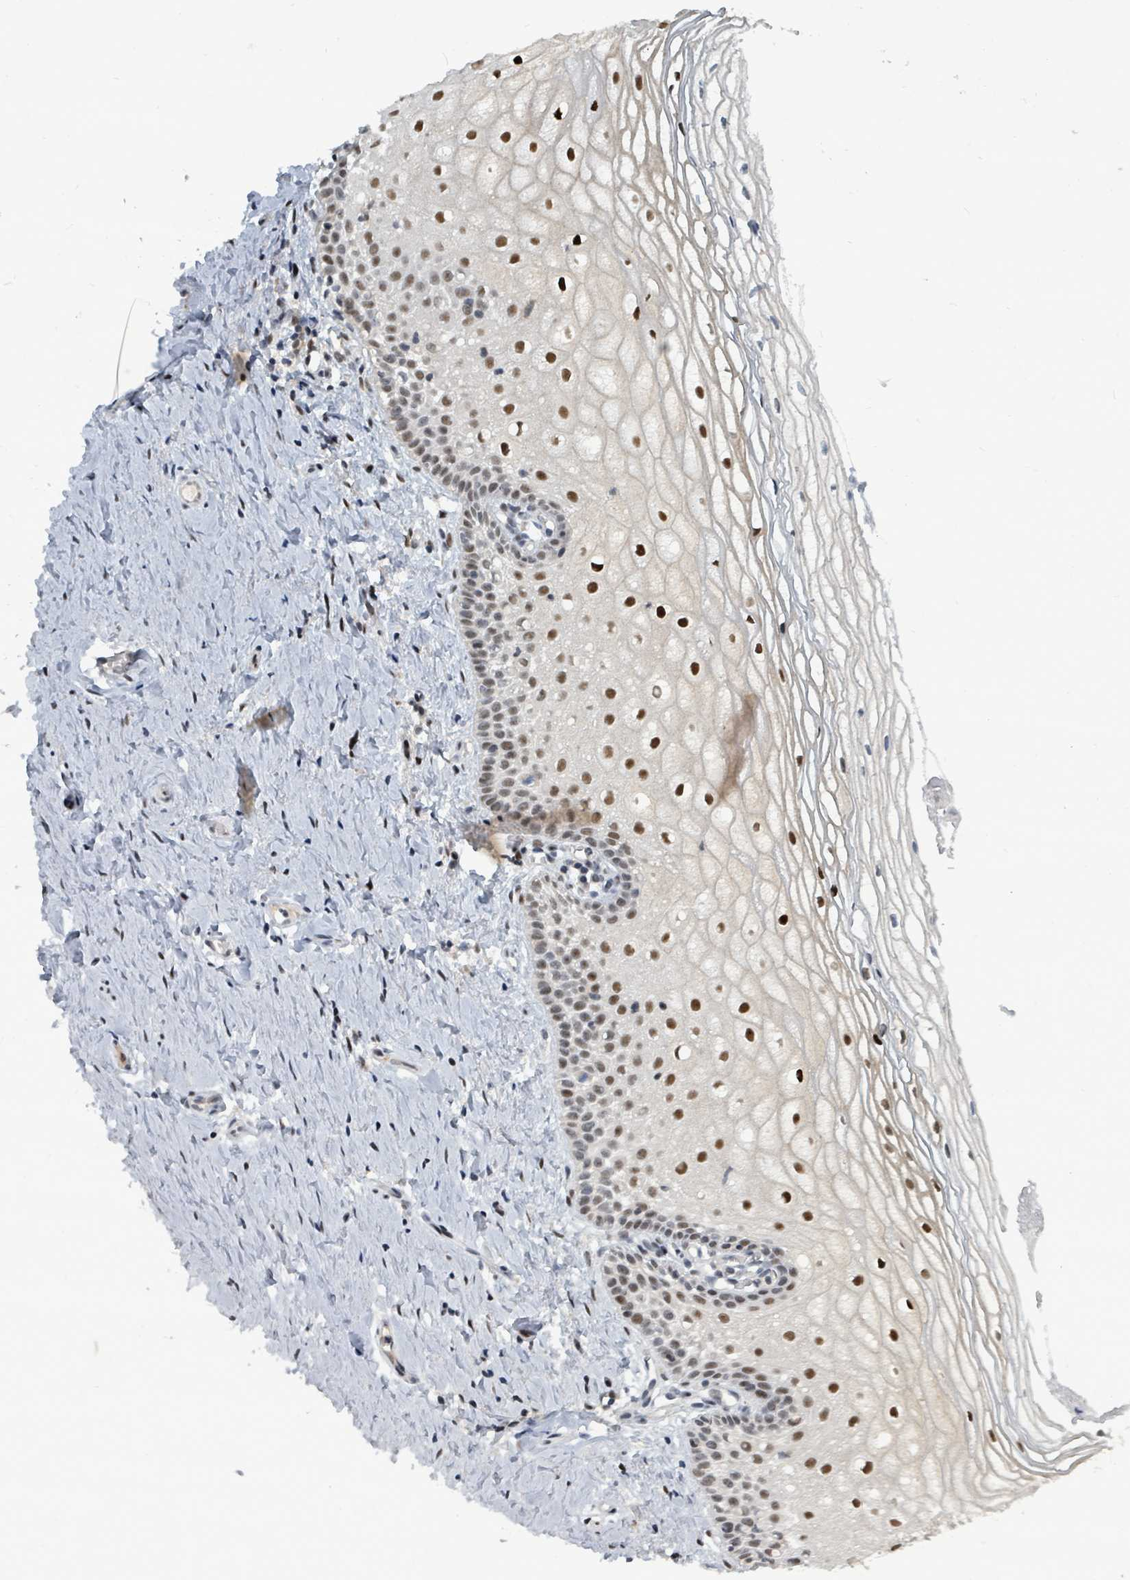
{"staining": {"intensity": "strong", "quantity": ">75%", "location": "nuclear"}, "tissue": "vagina", "cell_type": "Squamous epithelial cells", "image_type": "normal", "snomed": [{"axis": "morphology", "description": "Normal tissue, NOS"}, {"axis": "topography", "description": "Vagina"}], "caption": "Immunohistochemistry histopathology image of benign vagina: vagina stained using immunohistochemistry exhibits high levels of strong protein expression localized specifically in the nuclear of squamous epithelial cells, appearing as a nuclear brown color.", "gene": "UCK1", "patient": {"sex": "female", "age": 56}}